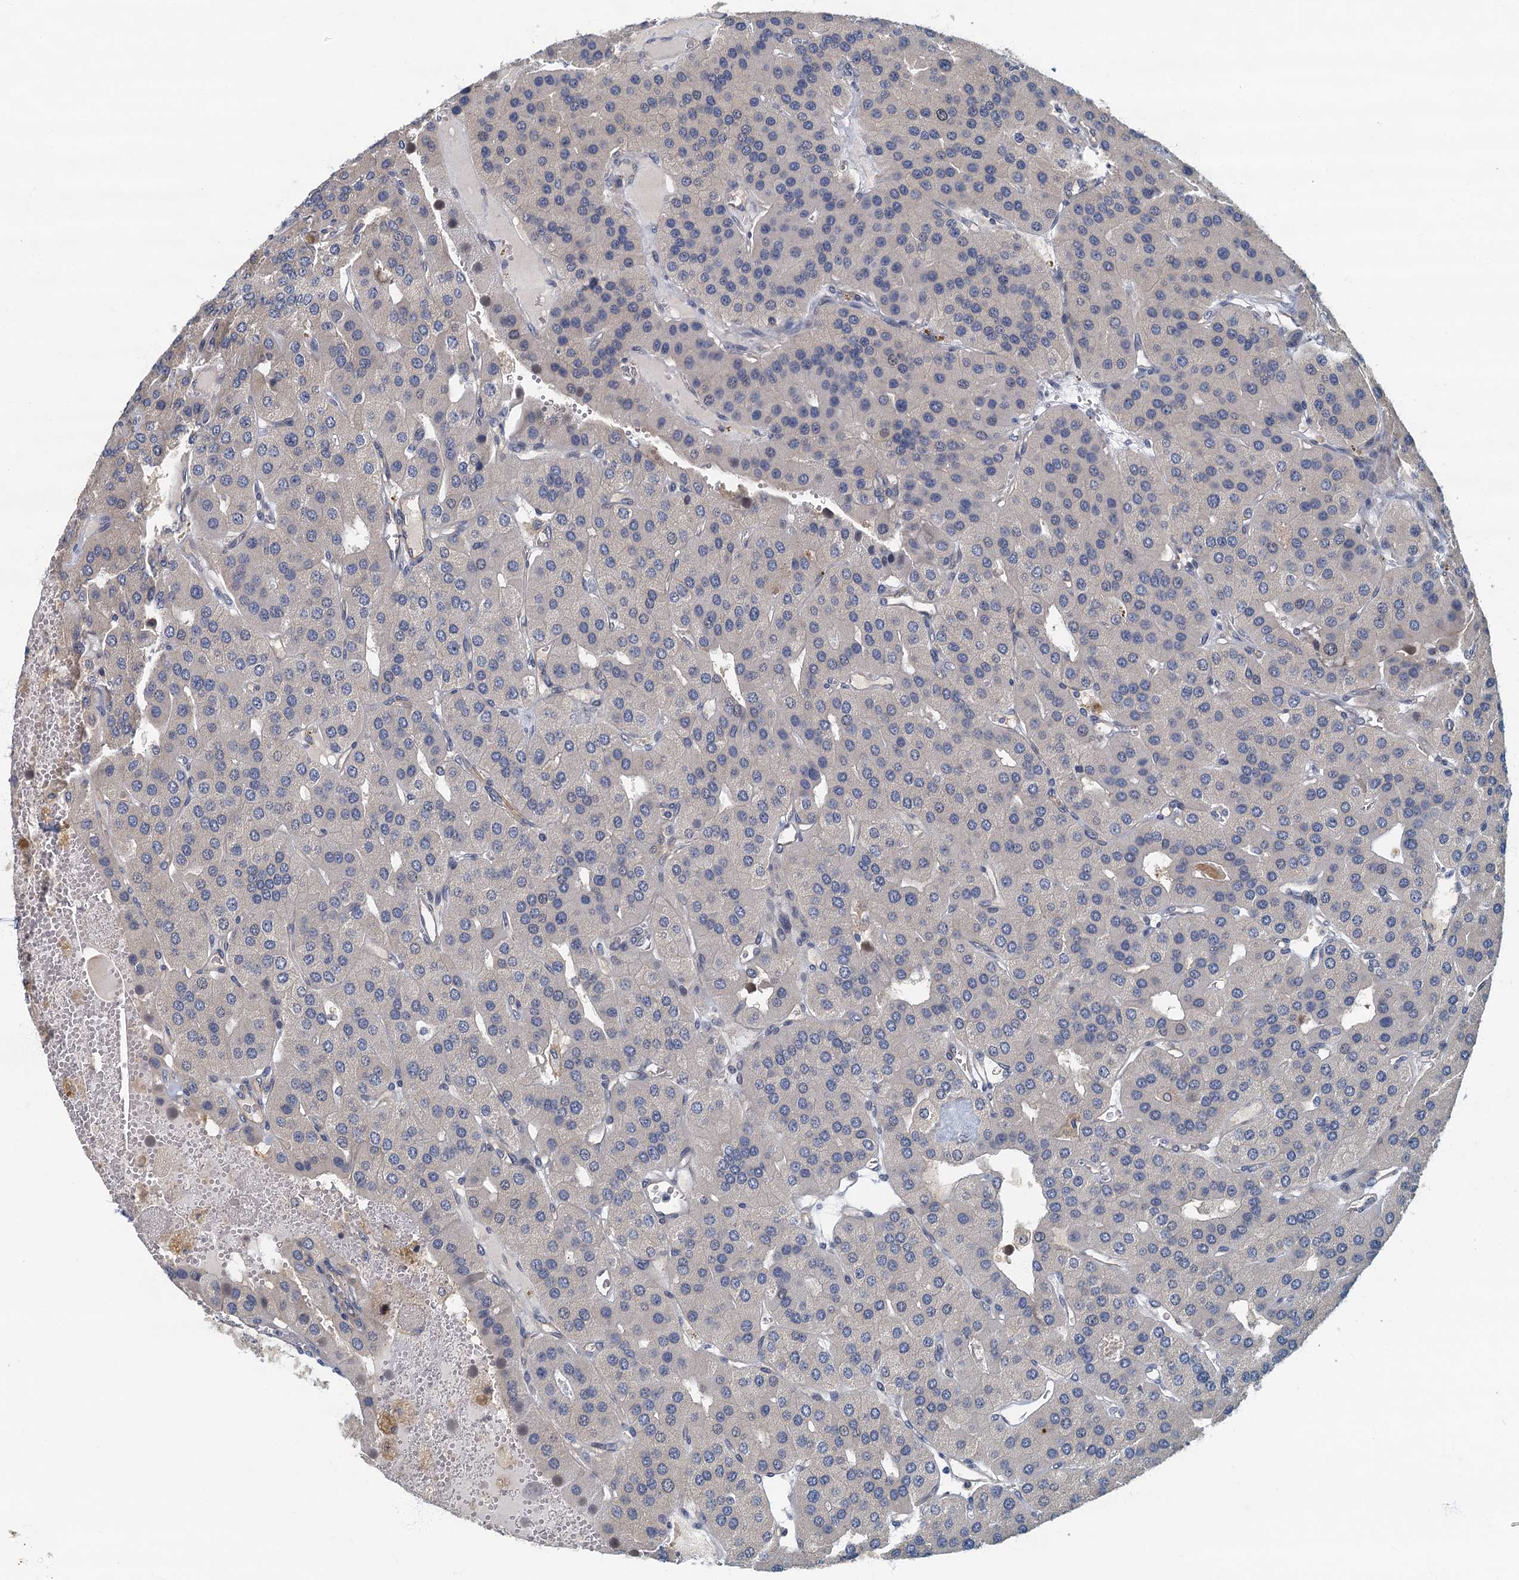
{"staining": {"intensity": "negative", "quantity": "none", "location": "none"}, "tissue": "parathyroid gland", "cell_type": "Glandular cells", "image_type": "normal", "snomed": [{"axis": "morphology", "description": "Normal tissue, NOS"}, {"axis": "morphology", "description": "Adenoma, NOS"}, {"axis": "topography", "description": "Parathyroid gland"}], "caption": "Glandular cells show no significant protein expression in unremarkable parathyroid gland. (DAB IHC visualized using brightfield microscopy, high magnification).", "gene": "CKAP2L", "patient": {"sex": "female", "age": 86}}